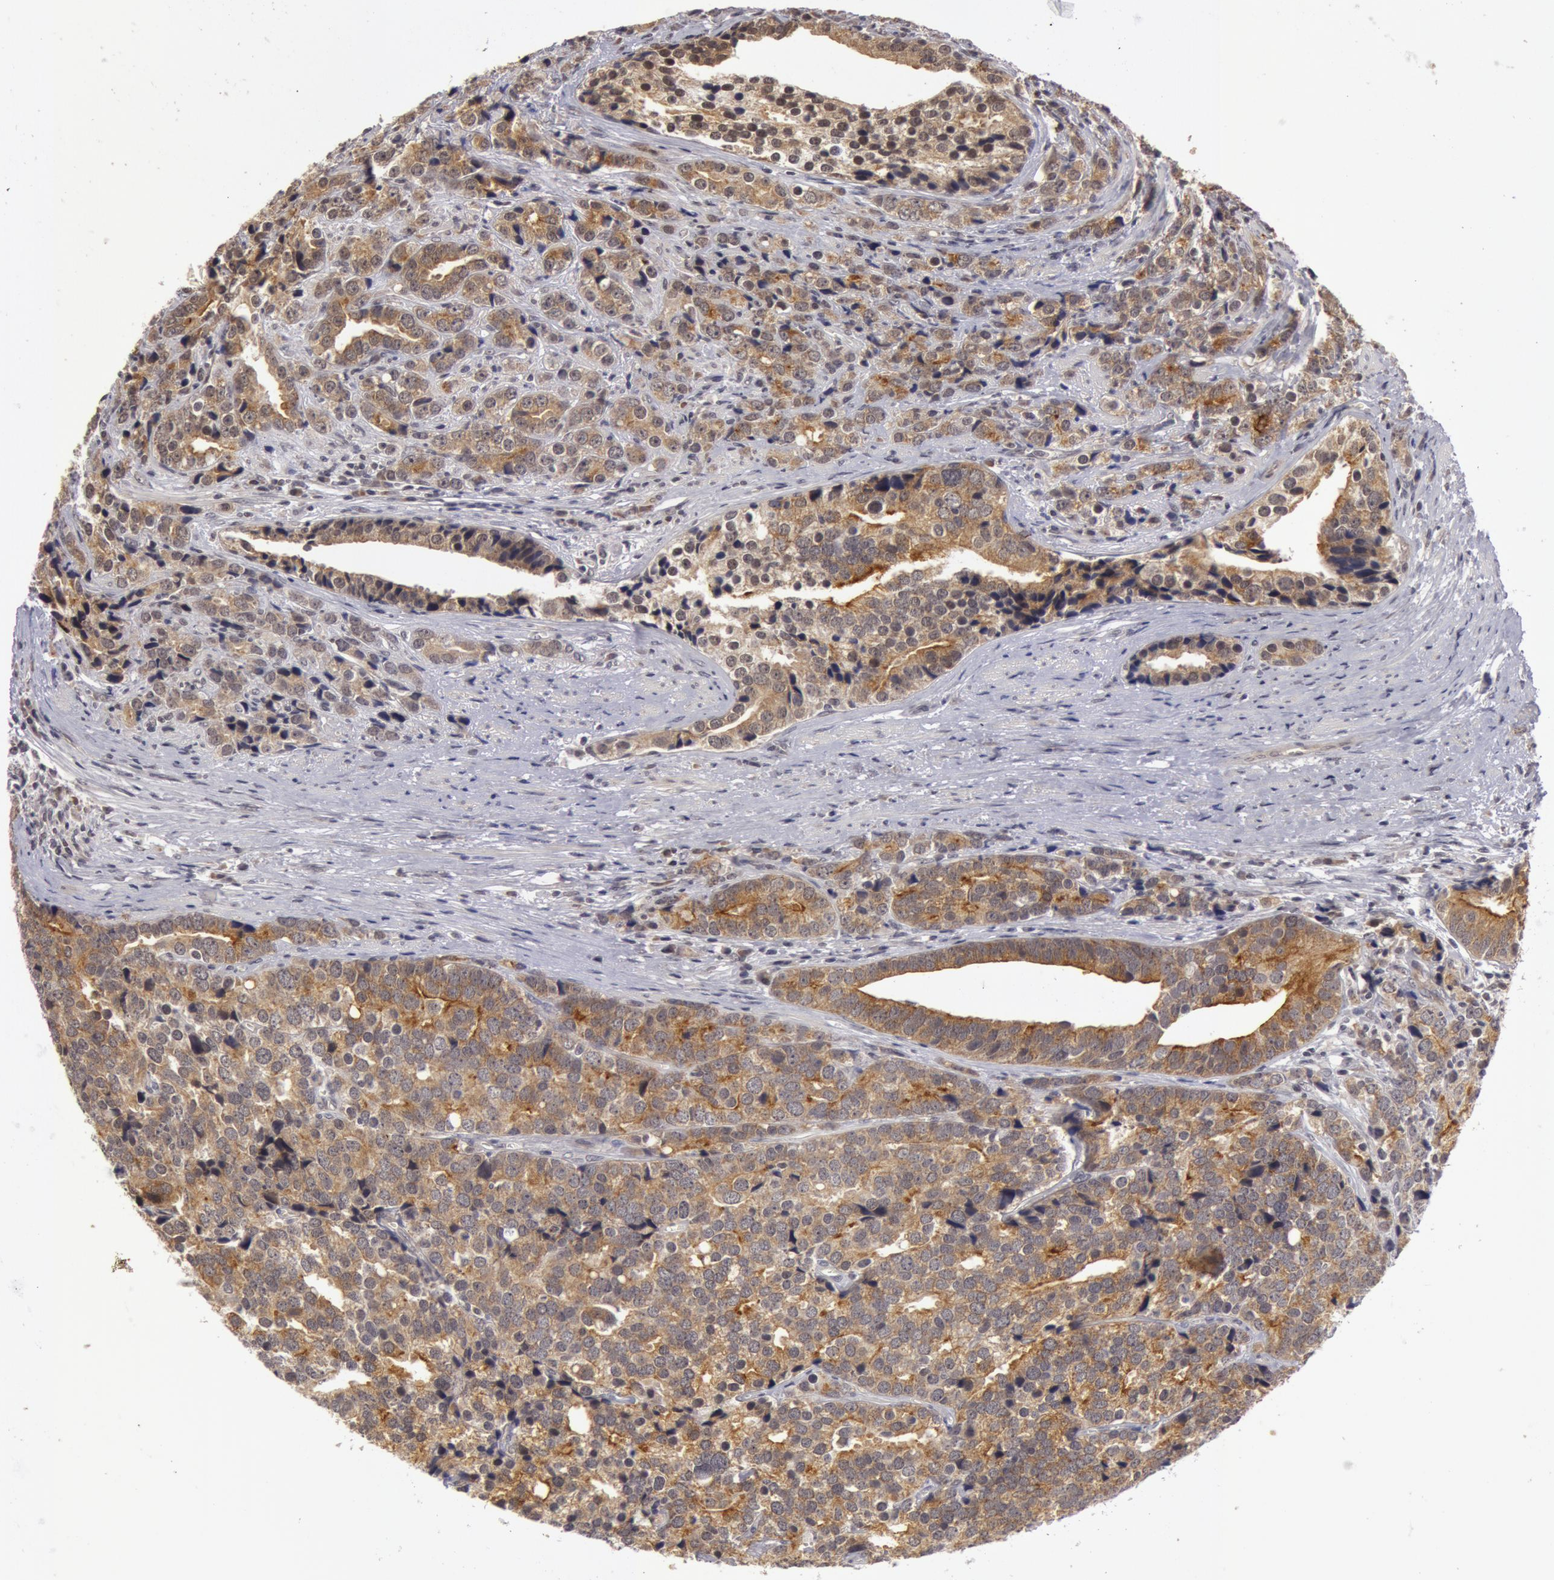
{"staining": {"intensity": "strong", "quantity": "25%-75%", "location": "cytoplasmic/membranous"}, "tissue": "prostate cancer", "cell_type": "Tumor cells", "image_type": "cancer", "snomed": [{"axis": "morphology", "description": "Adenocarcinoma, High grade"}, {"axis": "topography", "description": "Prostate"}], "caption": "Protein analysis of high-grade adenocarcinoma (prostate) tissue reveals strong cytoplasmic/membranous positivity in approximately 25%-75% of tumor cells.", "gene": "SYTL4", "patient": {"sex": "male", "age": 71}}